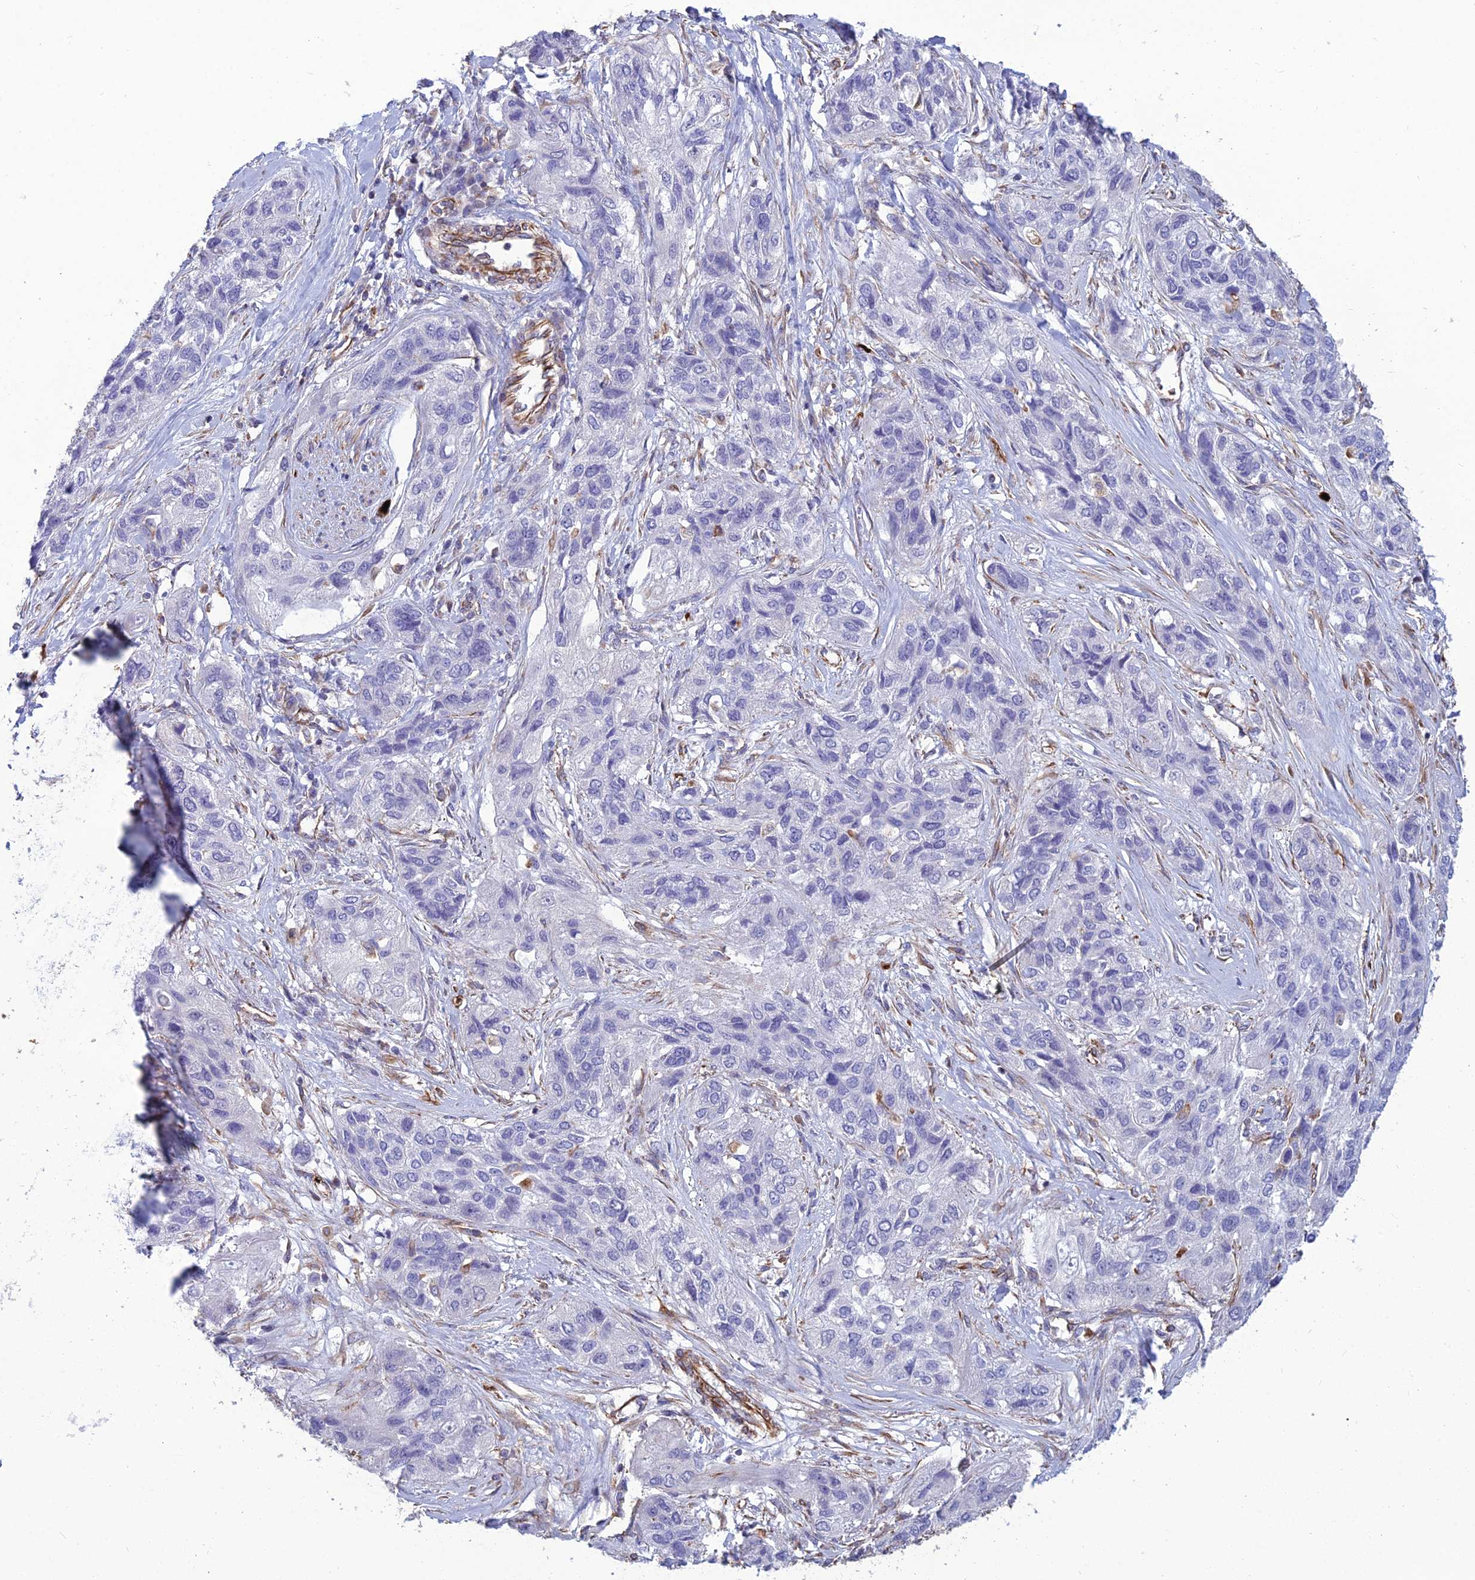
{"staining": {"intensity": "negative", "quantity": "none", "location": "none"}, "tissue": "lung cancer", "cell_type": "Tumor cells", "image_type": "cancer", "snomed": [{"axis": "morphology", "description": "Squamous cell carcinoma, NOS"}, {"axis": "topography", "description": "Lung"}], "caption": "Lung squamous cell carcinoma was stained to show a protein in brown. There is no significant positivity in tumor cells.", "gene": "PSMD11", "patient": {"sex": "female", "age": 70}}